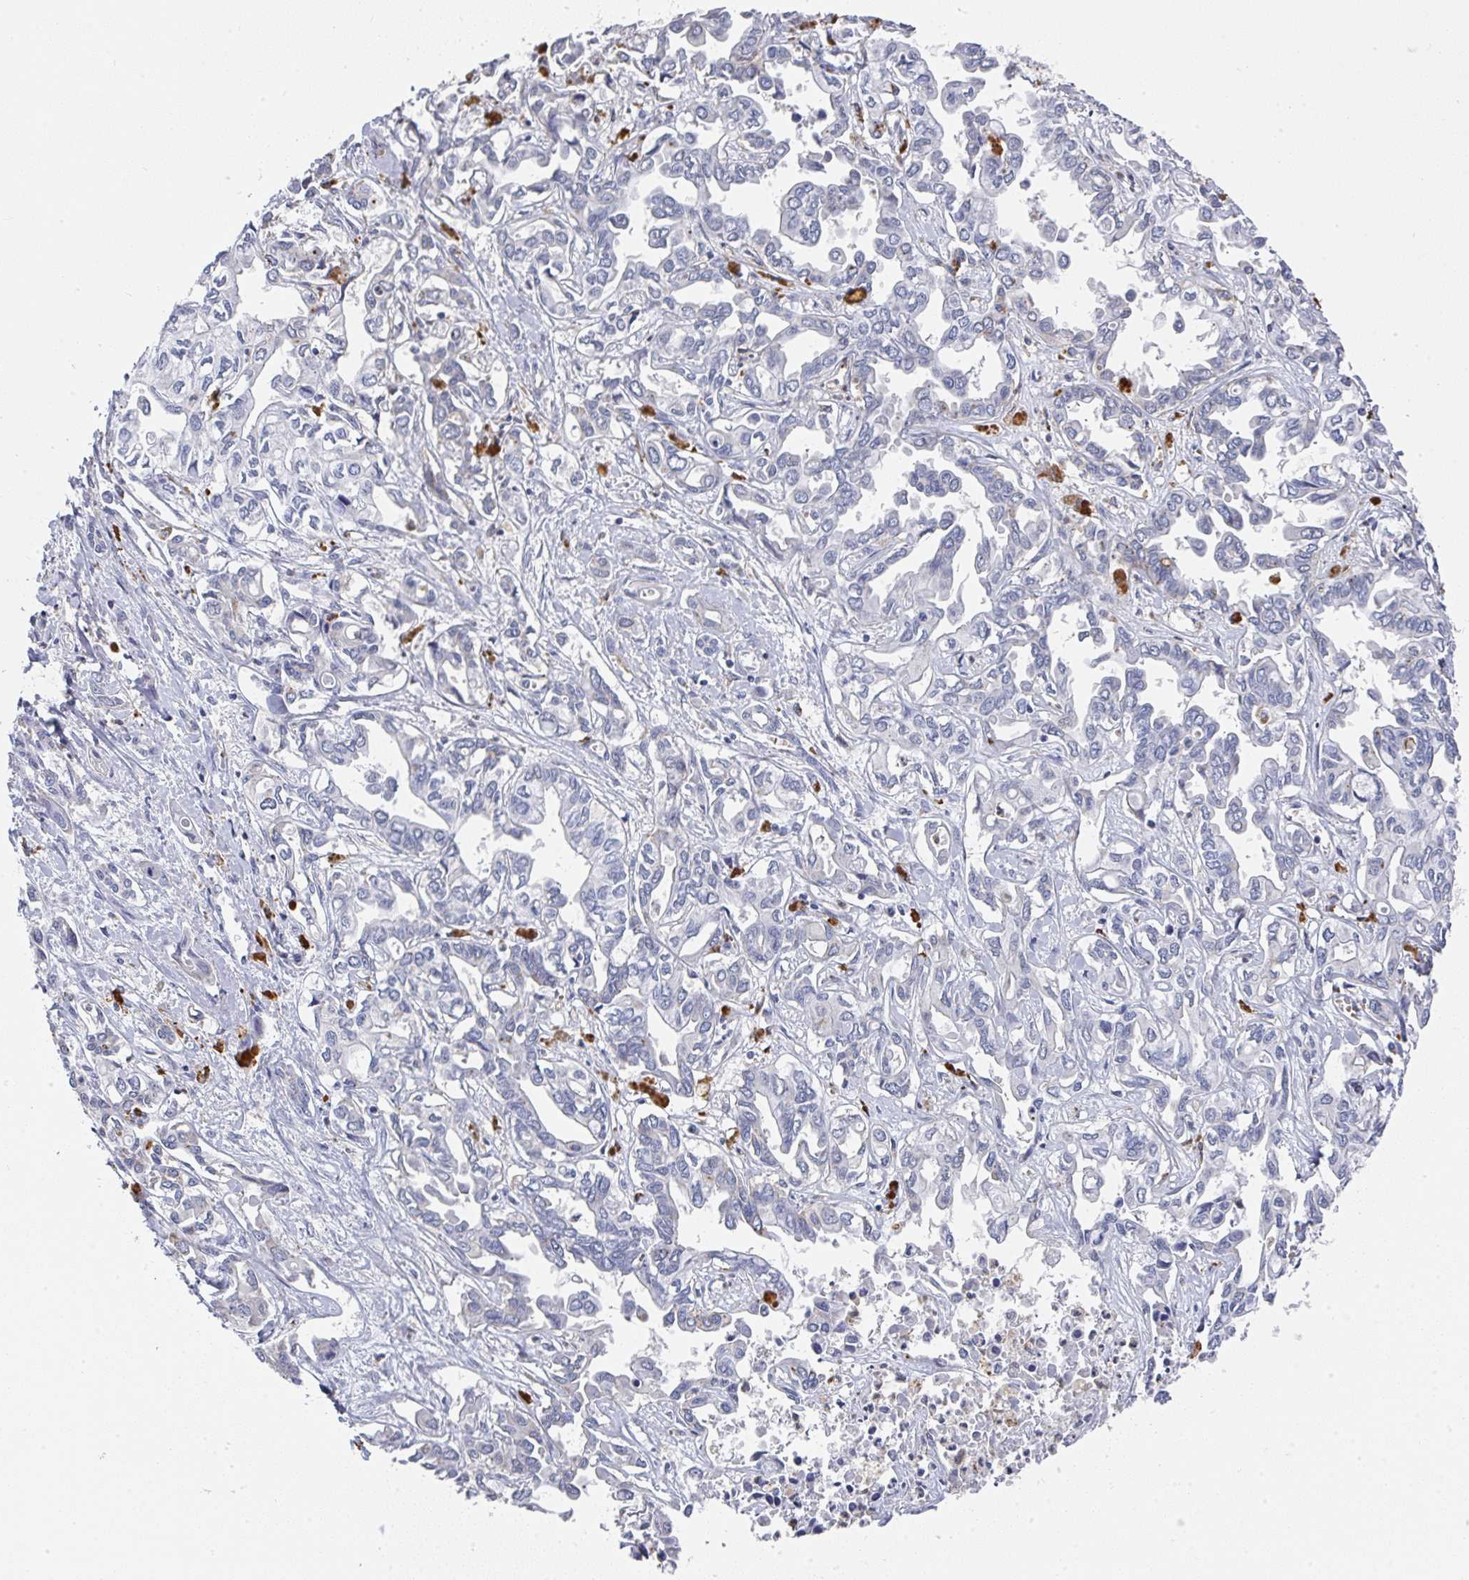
{"staining": {"intensity": "negative", "quantity": "none", "location": "none"}, "tissue": "liver cancer", "cell_type": "Tumor cells", "image_type": "cancer", "snomed": [{"axis": "morphology", "description": "Cholangiocarcinoma"}, {"axis": "topography", "description": "Liver"}], "caption": "Liver cancer (cholangiocarcinoma) stained for a protein using immunohistochemistry (IHC) demonstrates no positivity tumor cells.", "gene": "NCF1", "patient": {"sex": "female", "age": 64}}